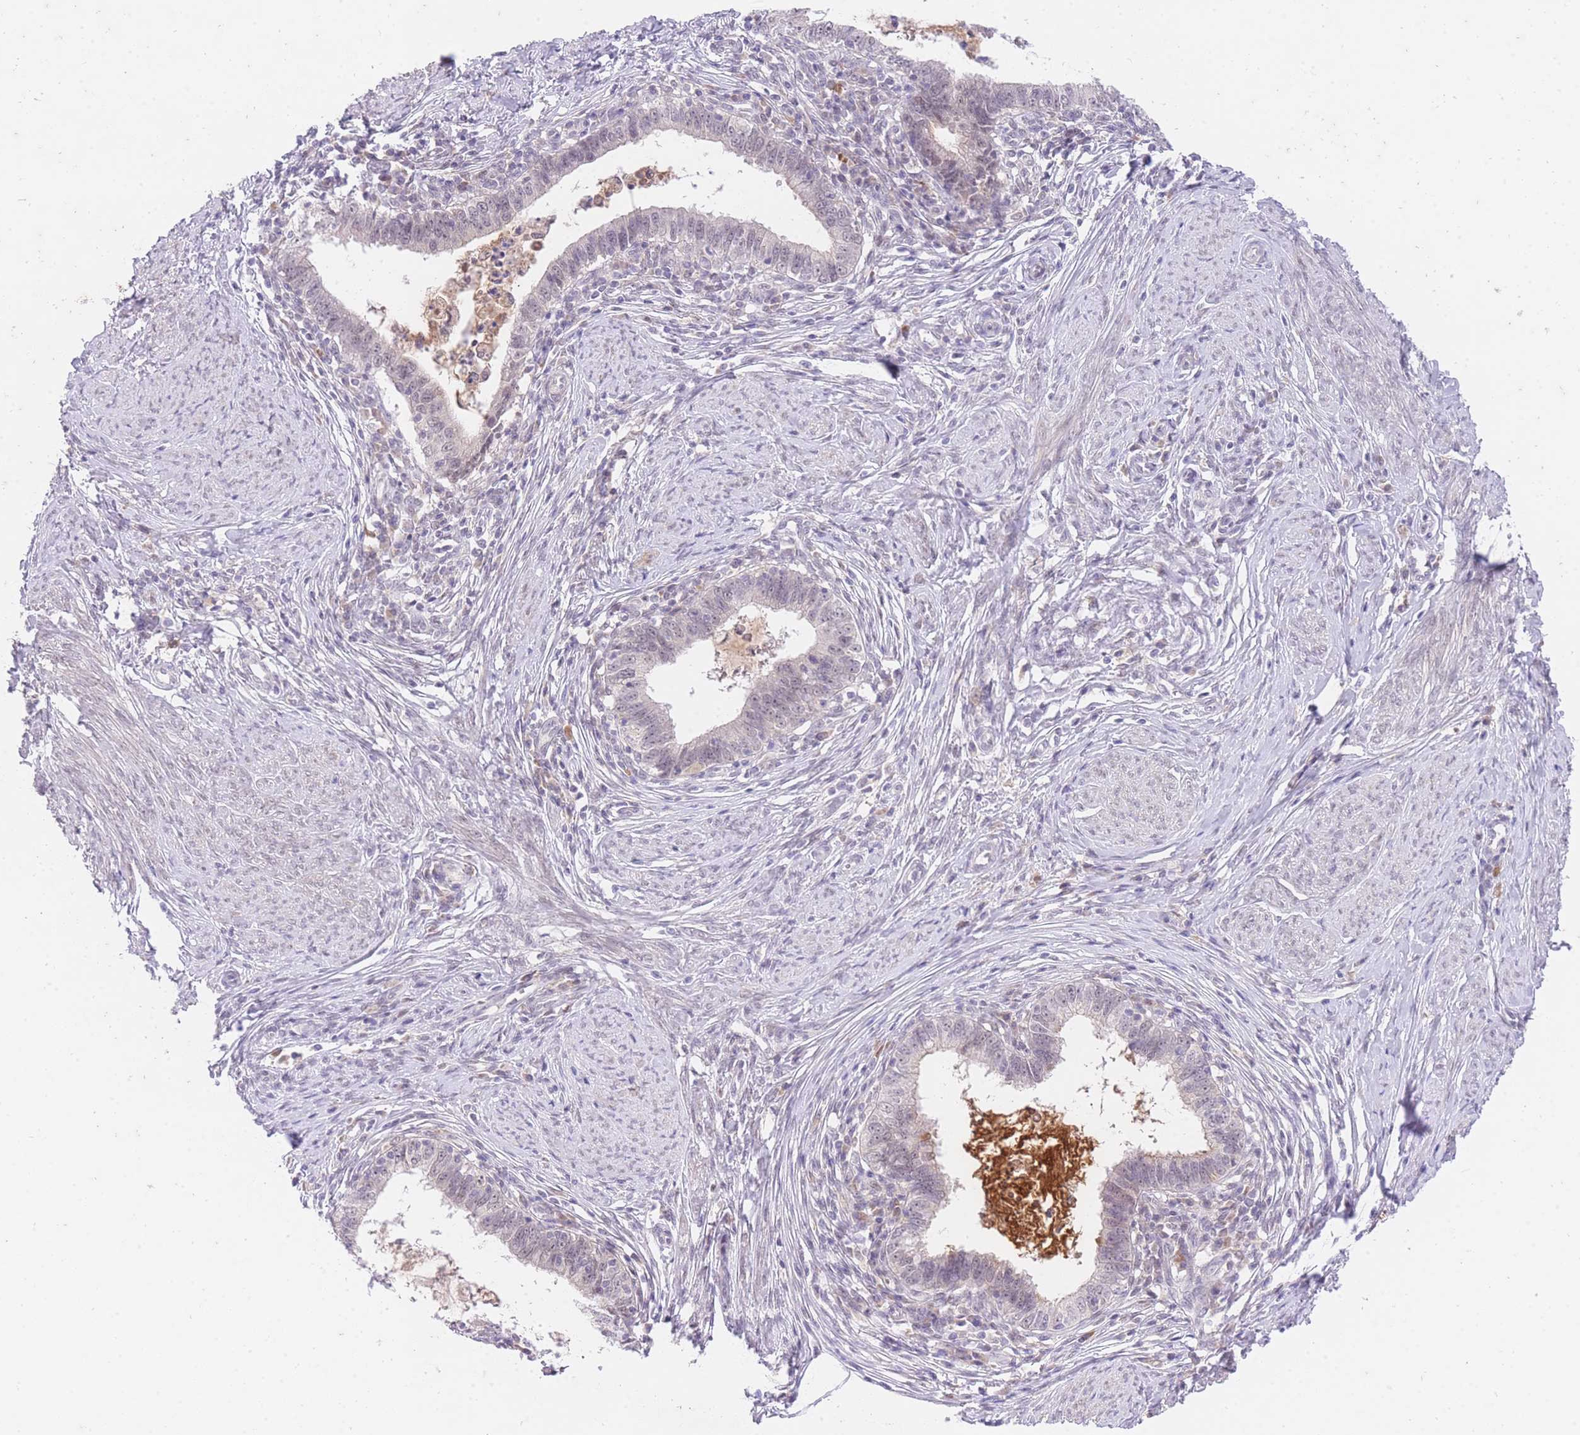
{"staining": {"intensity": "negative", "quantity": "none", "location": "none"}, "tissue": "cervical cancer", "cell_type": "Tumor cells", "image_type": "cancer", "snomed": [{"axis": "morphology", "description": "Adenocarcinoma, NOS"}, {"axis": "topography", "description": "Cervix"}], "caption": "Immunohistochemistry micrograph of neoplastic tissue: cervical cancer stained with DAB shows no significant protein staining in tumor cells.", "gene": "SLC25A33", "patient": {"sex": "female", "age": 36}}